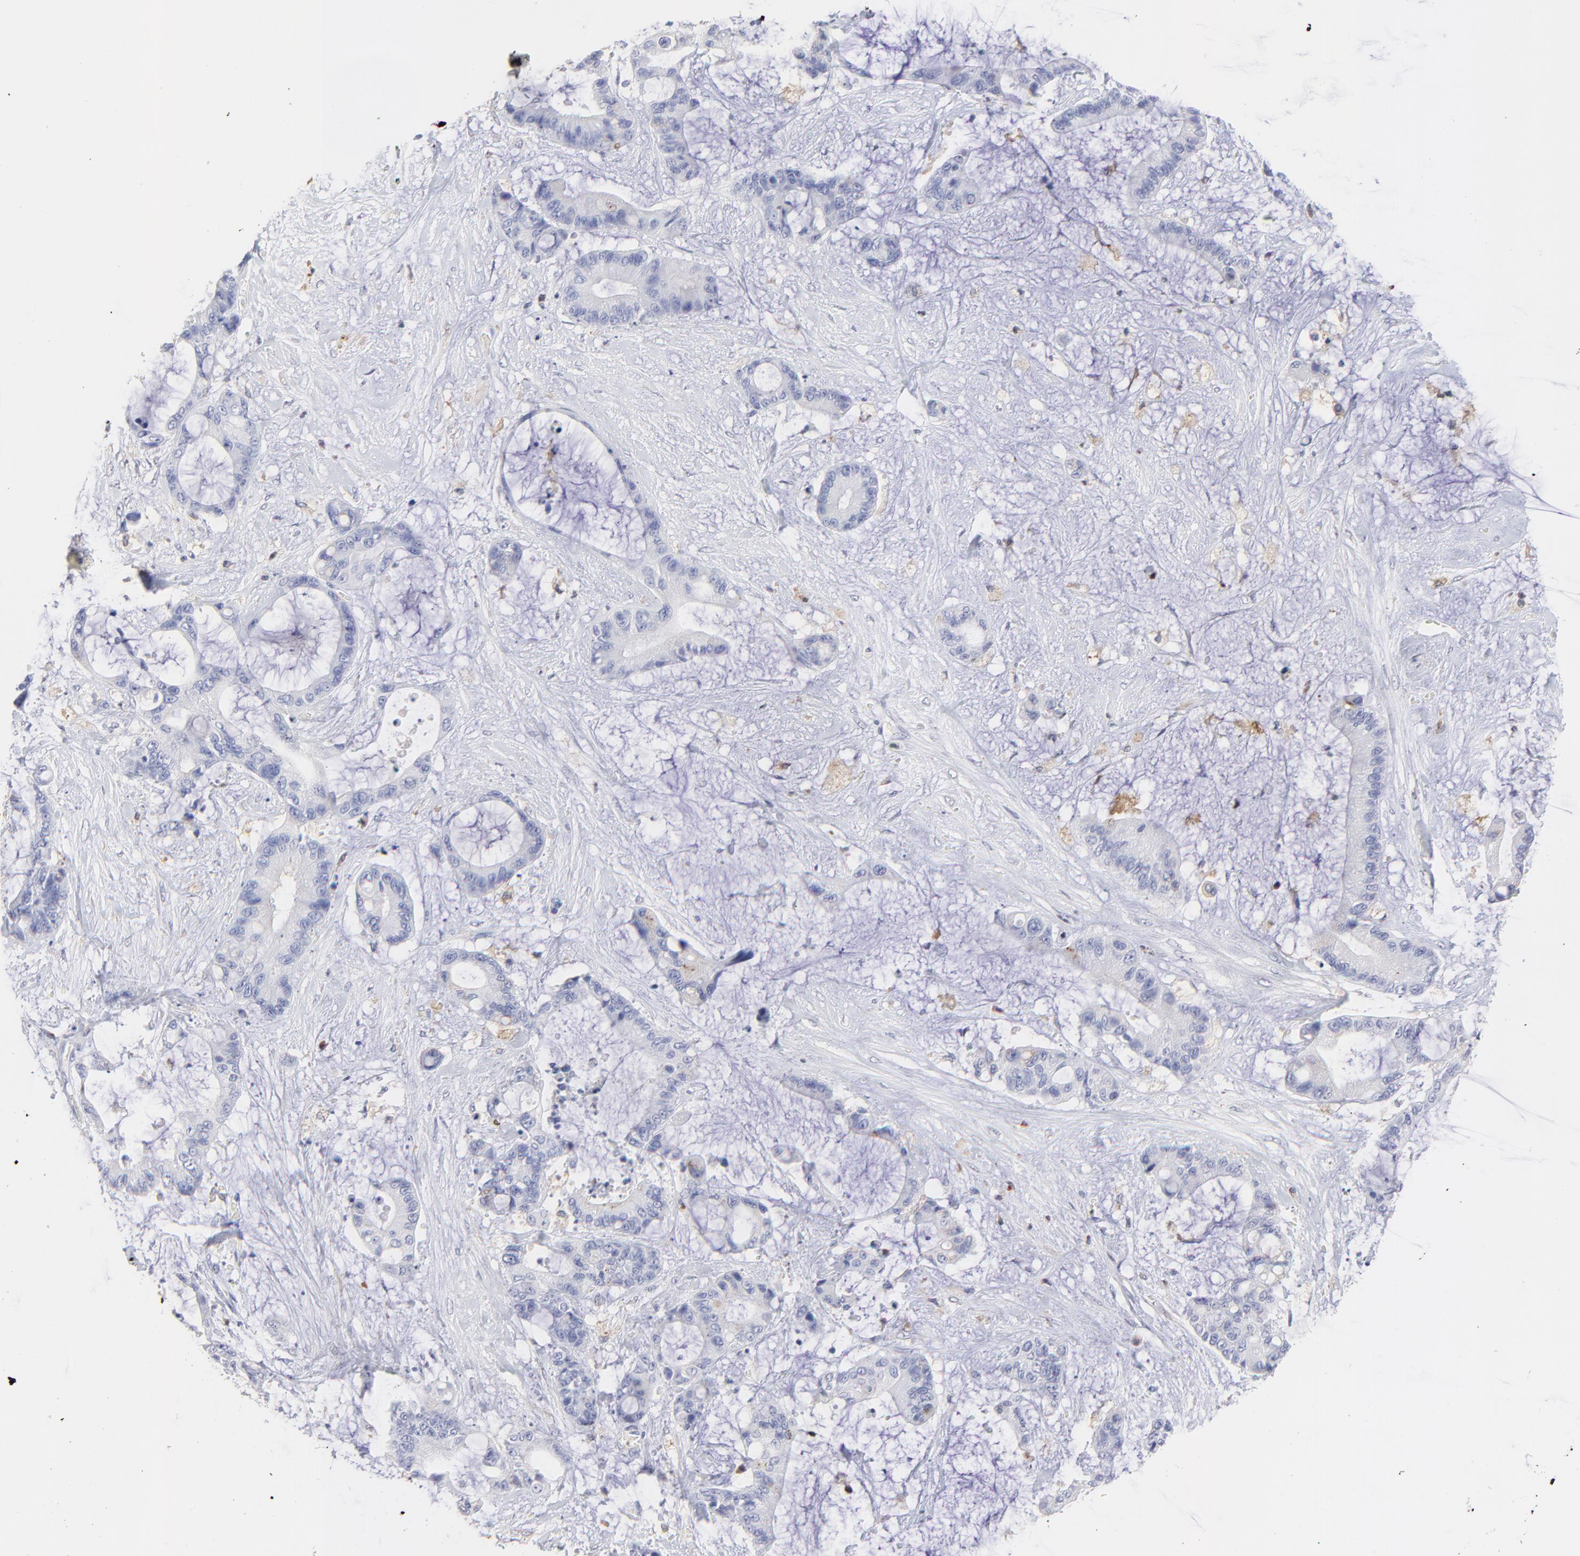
{"staining": {"intensity": "negative", "quantity": "none", "location": "none"}, "tissue": "liver cancer", "cell_type": "Tumor cells", "image_type": "cancer", "snomed": [{"axis": "morphology", "description": "Cholangiocarcinoma"}, {"axis": "topography", "description": "Liver"}], "caption": "An IHC histopathology image of liver cancer (cholangiocarcinoma) is shown. There is no staining in tumor cells of liver cancer (cholangiocarcinoma).", "gene": "SMARCA1", "patient": {"sex": "female", "age": 73}}